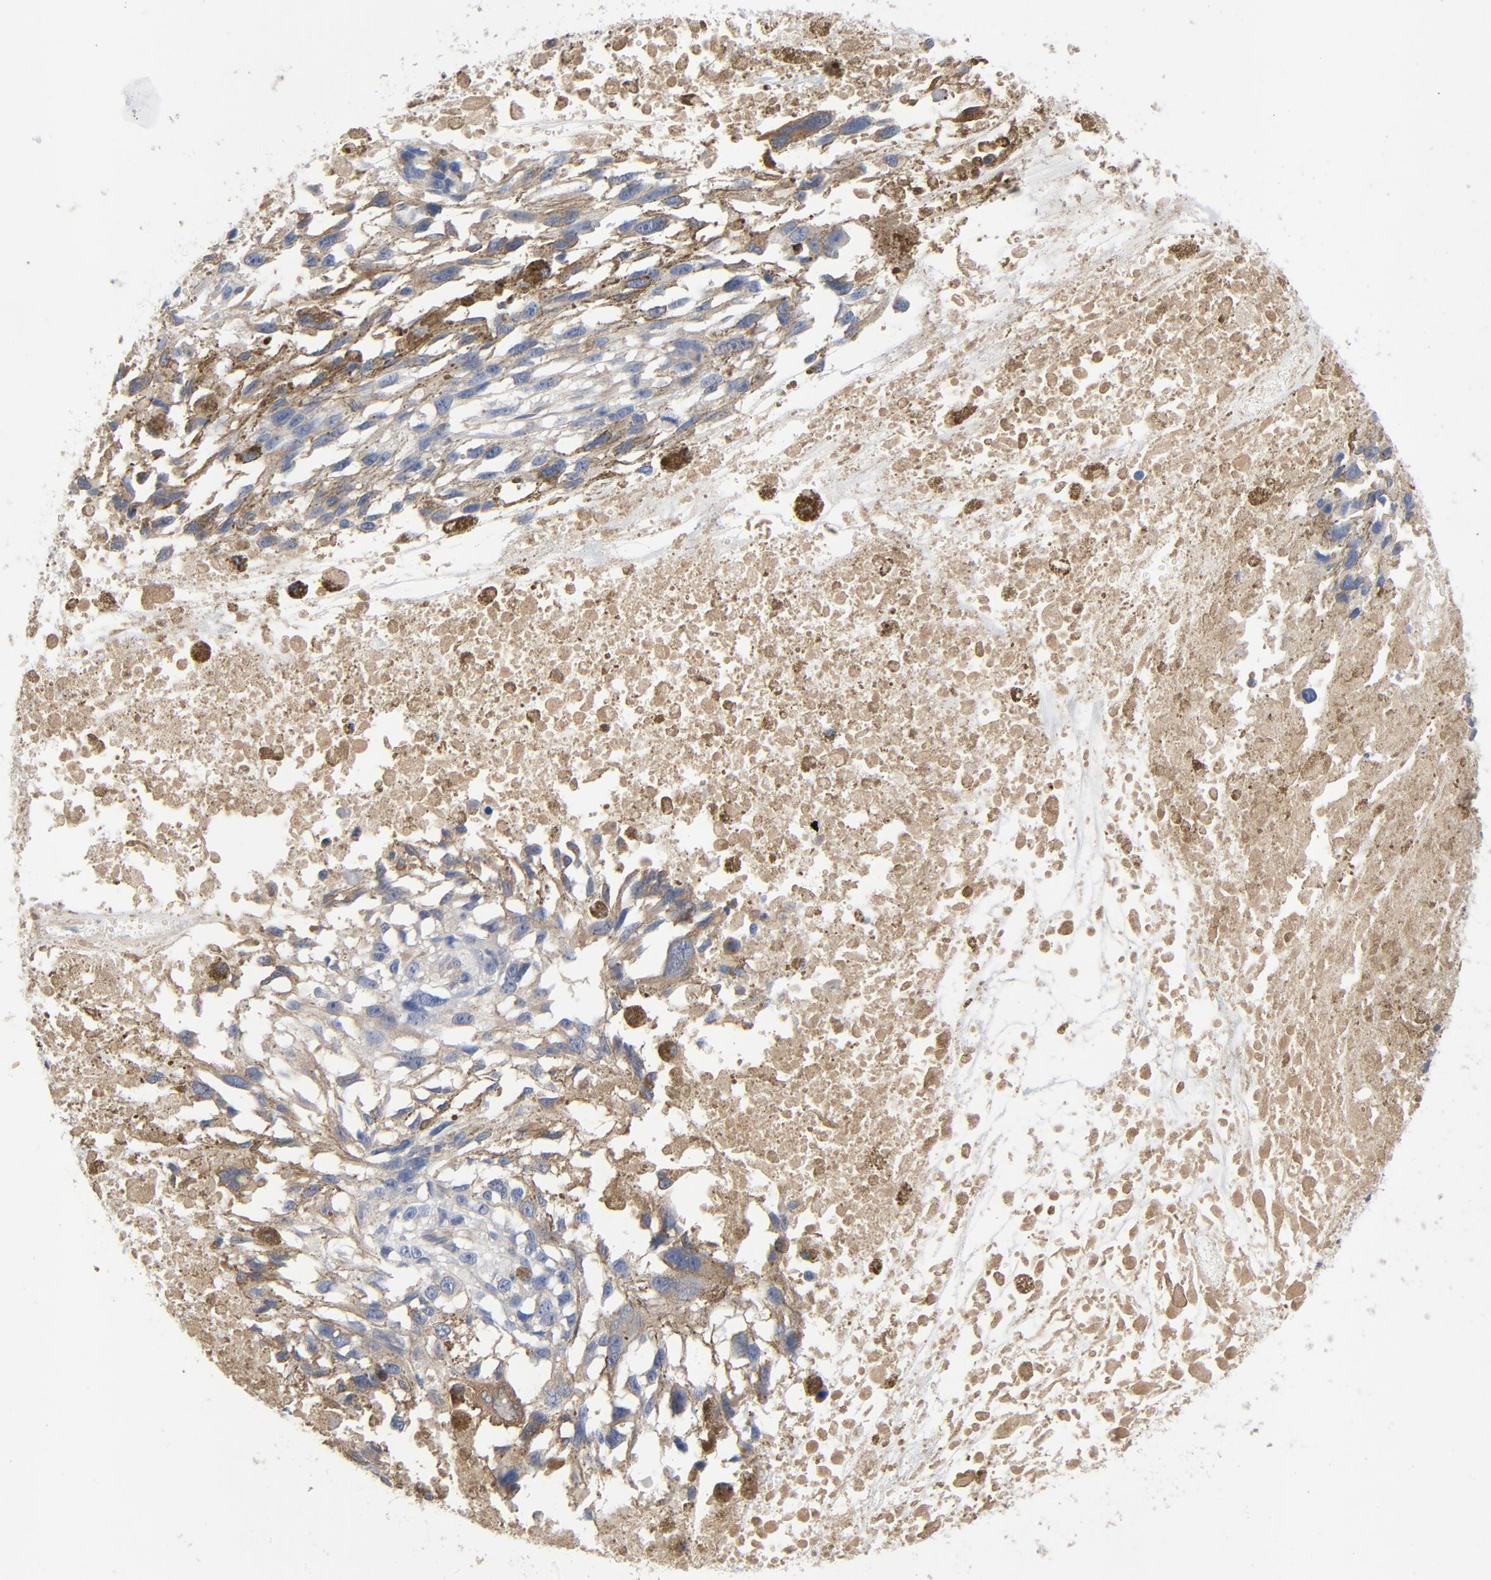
{"staining": {"intensity": "weak", "quantity": "25%-75%", "location": "cytoplasmic/membranous"}, "tissue": "melanoma", "cell_type": "Tumor cells", "image_type": "cancer", "snomed": [{"axis": "morphology", "description": "Malignant melanoma, Metastatic site"}, {"axis": "topography", "description": "Lymph node"}], "caption": "Malignant melanoma (metastatic site) stained with DAB immunohistochemistry demonstrates low levels of weak cytoplasmic/membranous expression in about 25%-75% of tumor cells.", "gene": "DYNLT3", "patient": {"sex": "male", "age": 59}}